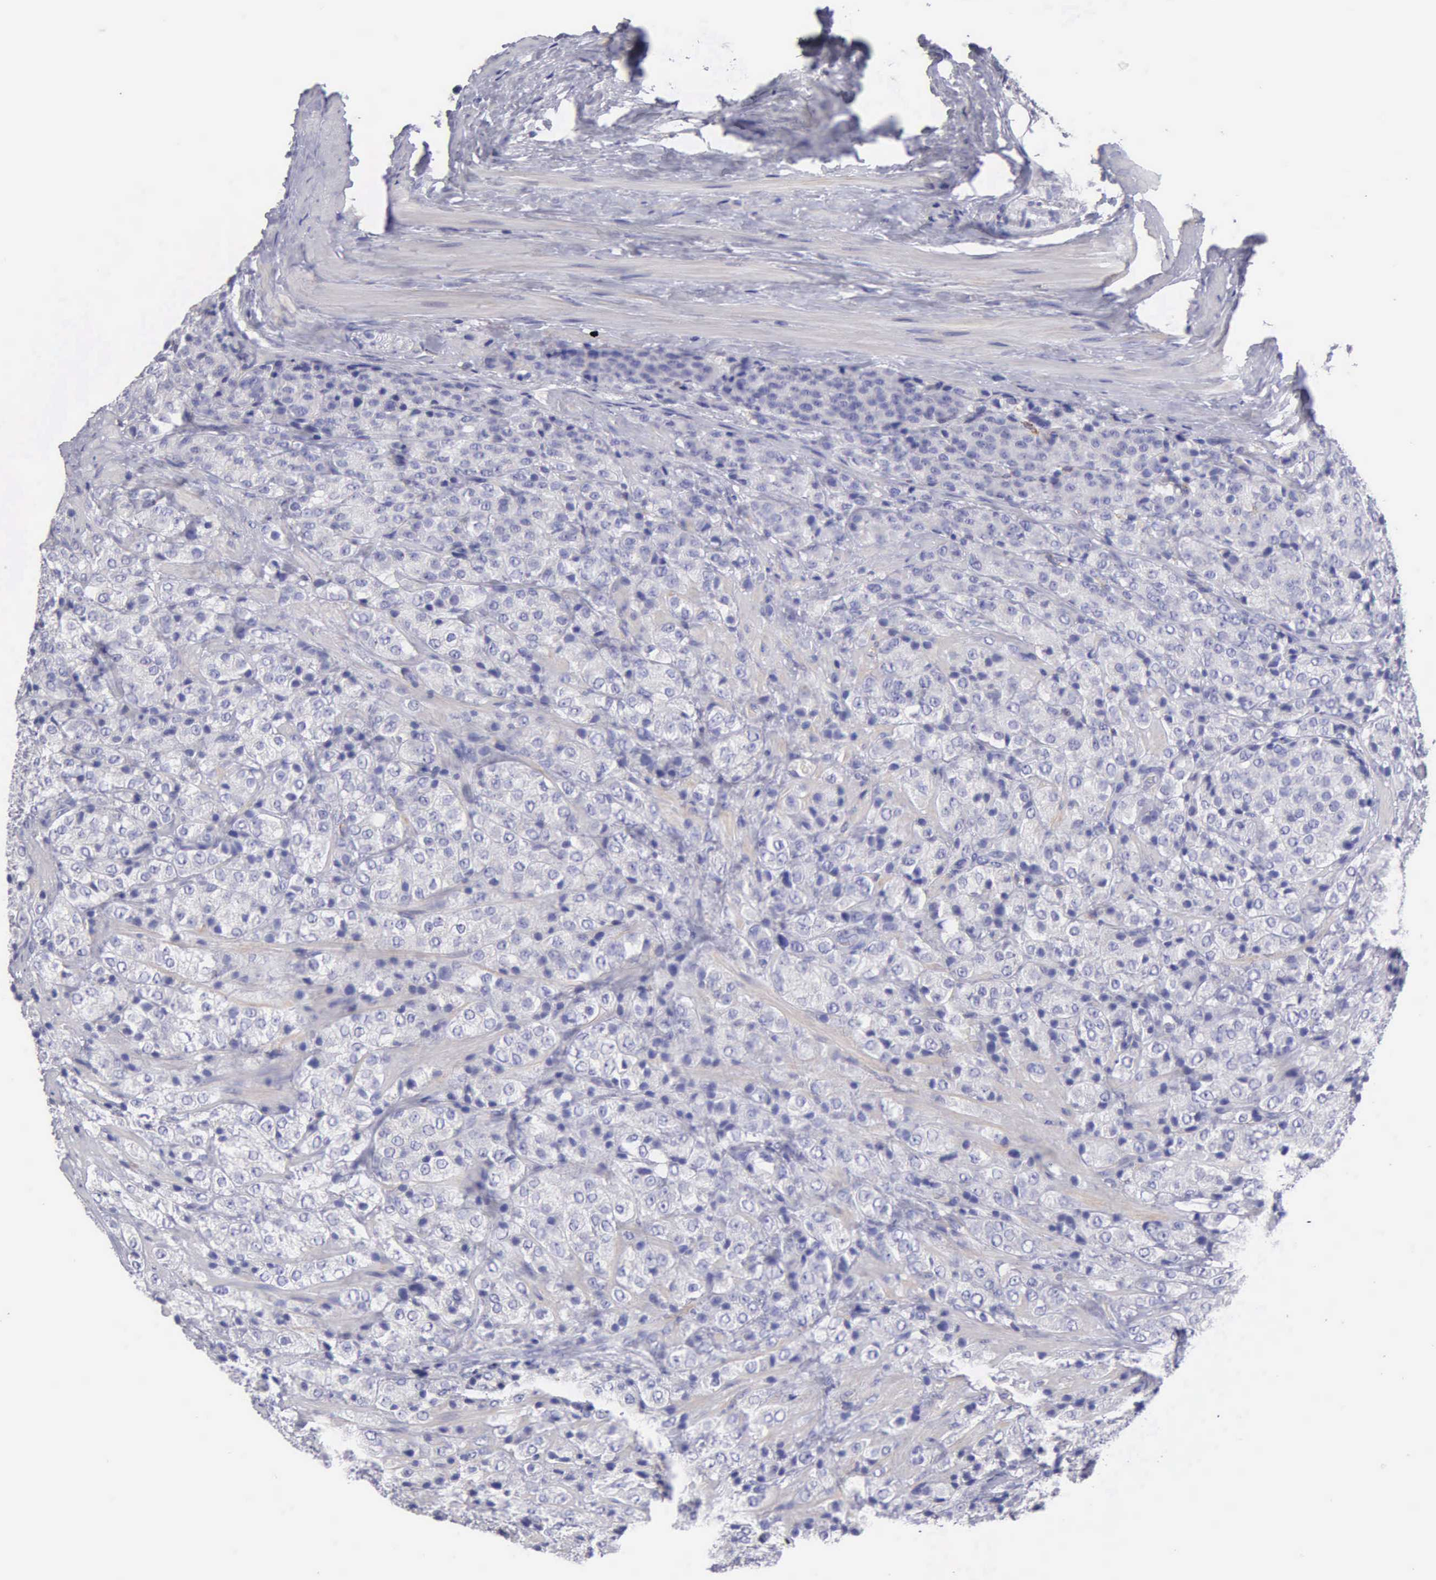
{"staining": {"intensity": "negative", "quantity": "none", "location": "none"}, "tissue": "prostate cancer", "cell_type": "Tumor cells", "image_type": "cancer", "snomed": [{"axis": "morphology", "description": "Adenocarcinoma, Medium grade"}, {"axis": "topography", "description": "Prostate"}], "caption": "This histopathology image is of prostate cancer (medium-grade adenocarcinoma) stained with immunohistochemistry to label a protein in brown with the nuclei are counter-stained blue. There is no staining in tumor cells.", "gene": "TYRP1", "patient": {"sex": "male", "age": 70}}